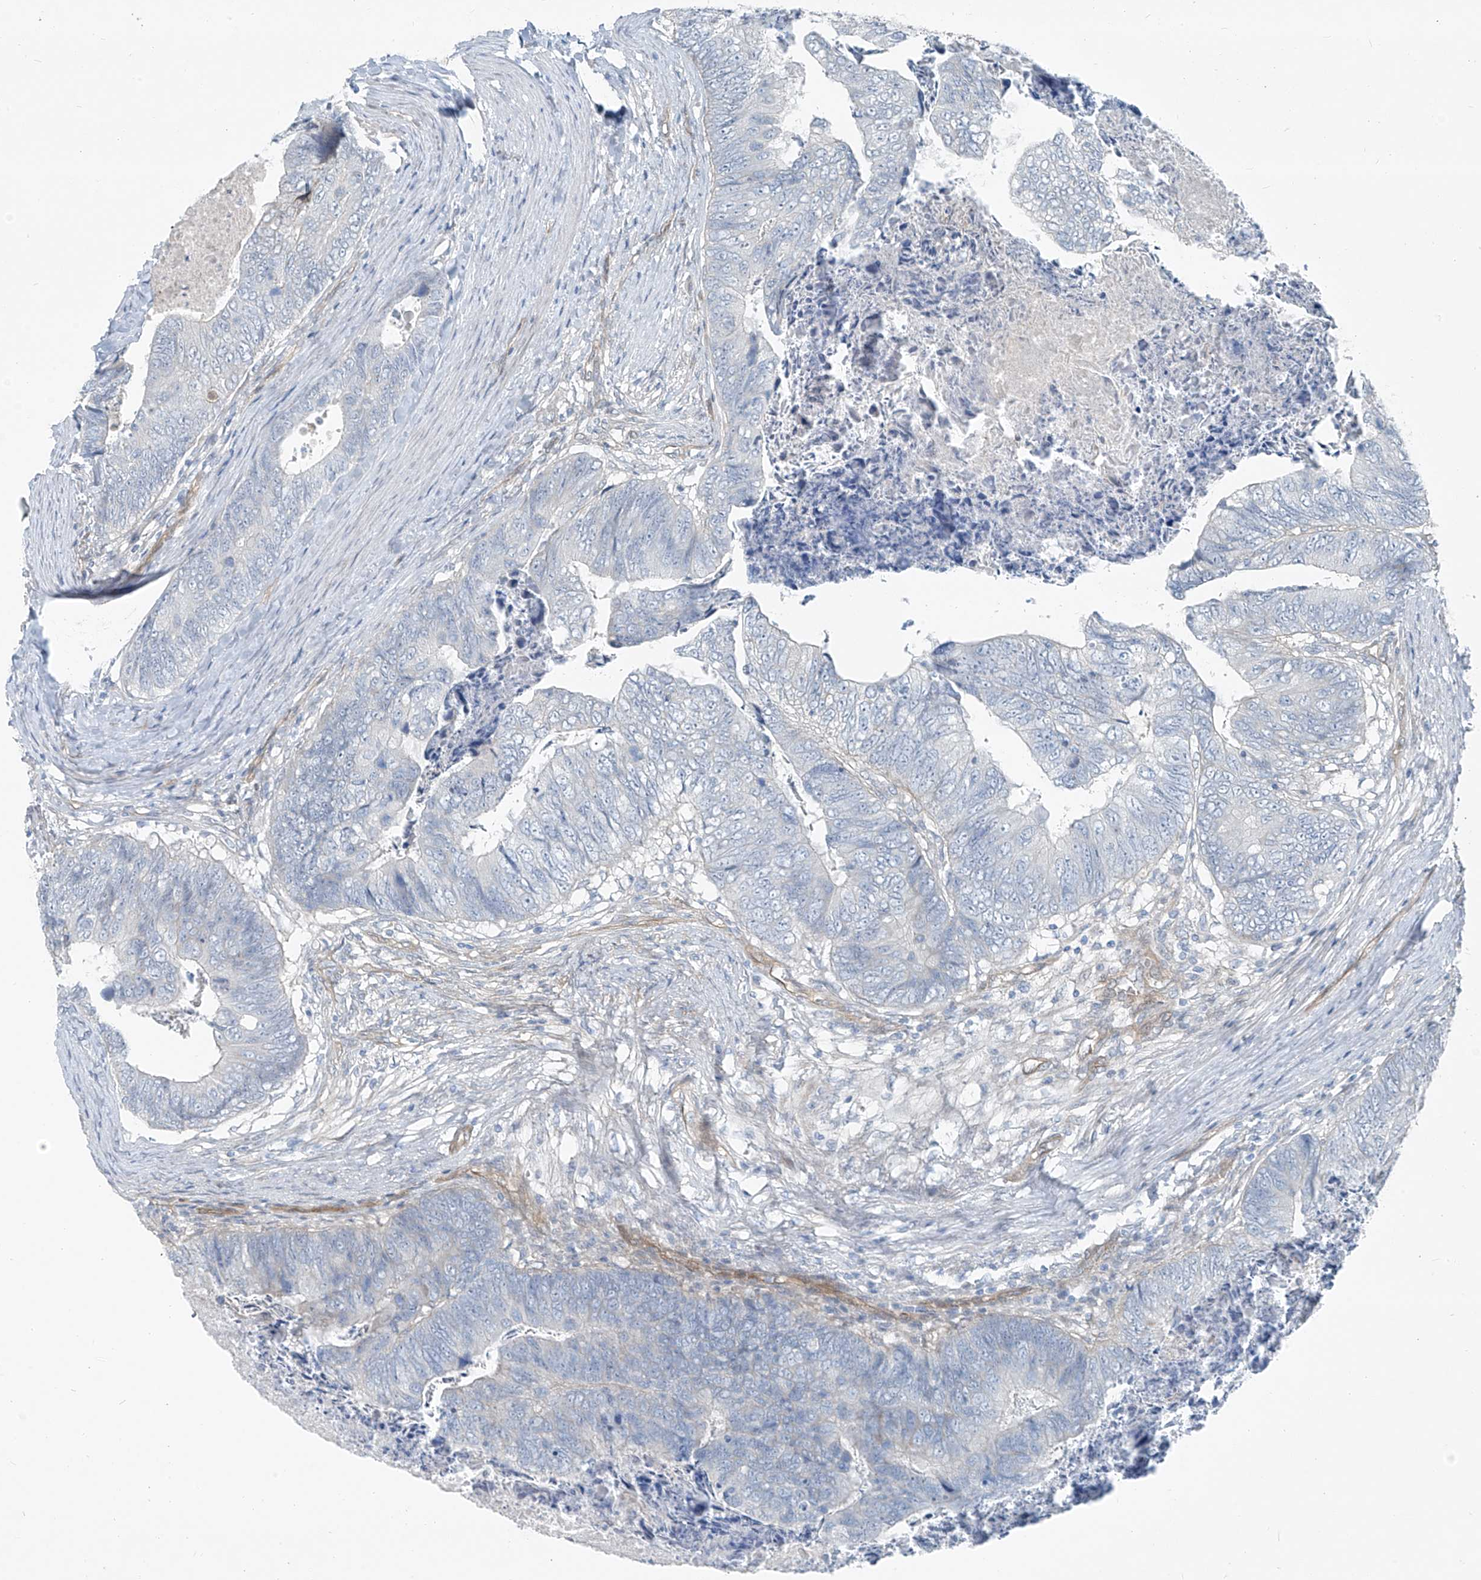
{"staining": {"intensity": "negative", "quantity": "none", "location": "none"}, "tissue": "colorectal cancer", "cell_type": "Tumor cells", "image_type": "cancer", "snomed": [{"axis": "morphology", "description": "Adenocarcinoma, NOS"}, {"axis": "topography", "description": "Colon"}], "caption": "Immunohistochemistry (IHC) image of neoplastic tissue: colorectal cancer (adenocarcinoma) stained with DAB reveals no significant protein staining in tumor cells. The staining is performed using DAB brown chromogen with nuclei counter-stained in using hematoxylin.", "gene": "TNS2", "patient": {"sex": "female", "age": 67}}